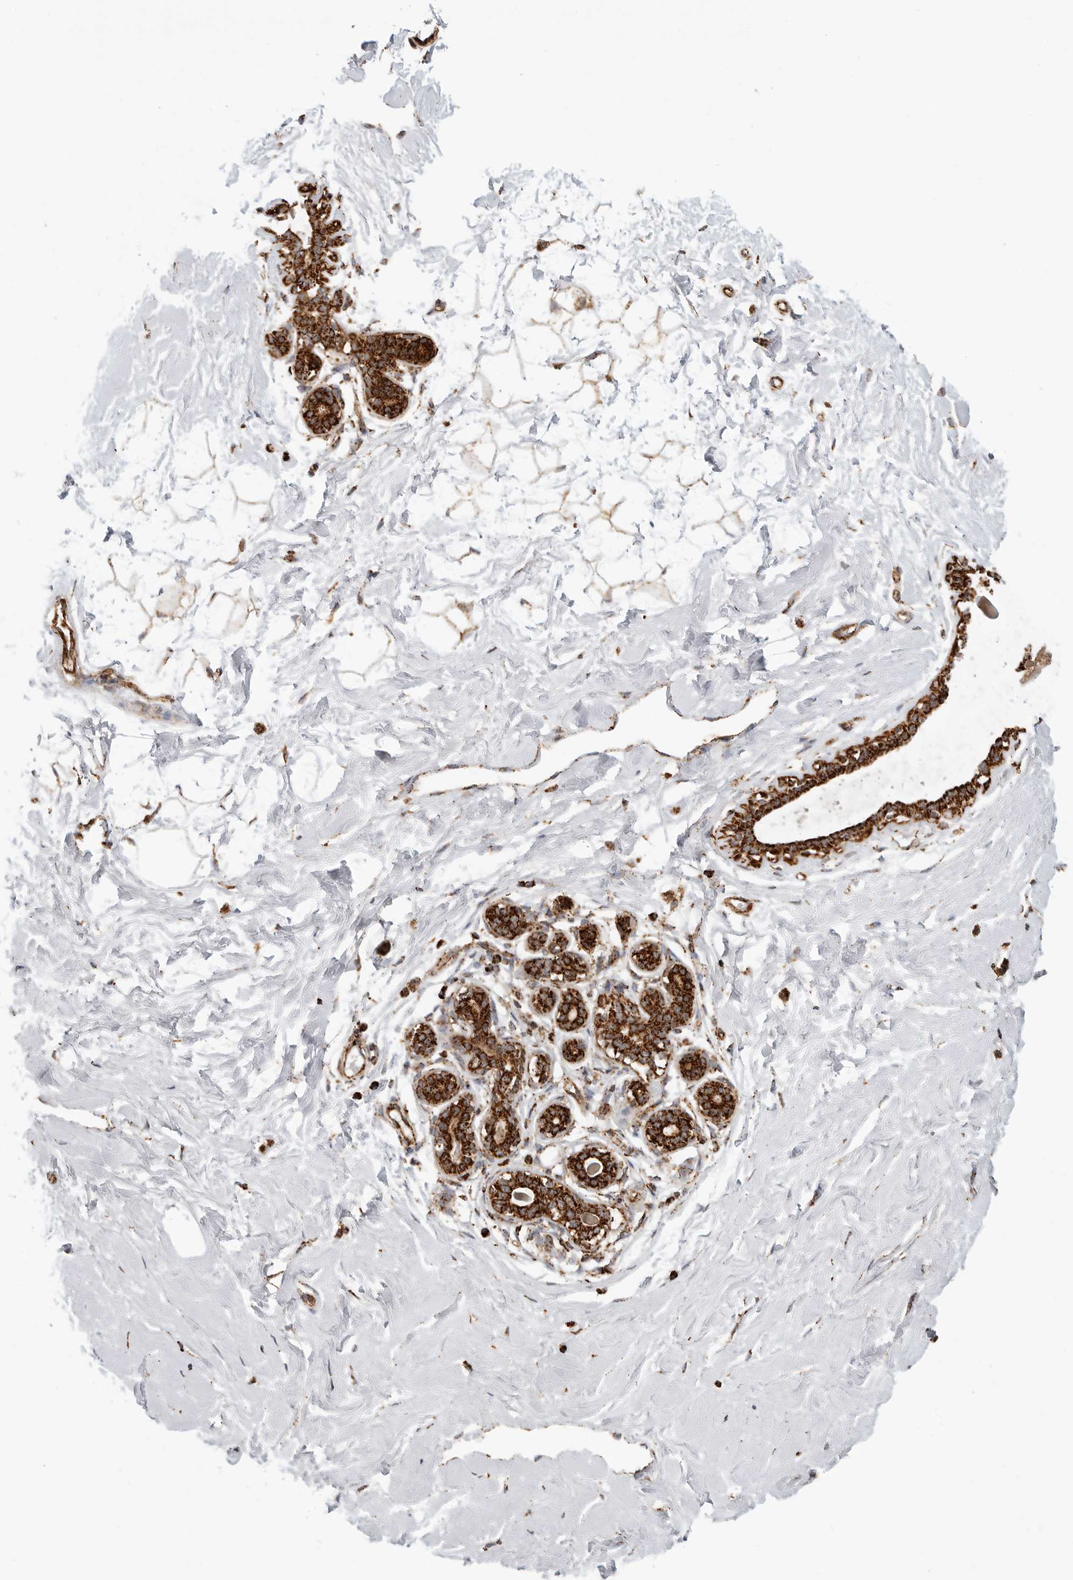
{"staining": {"intensity": "moderate", "quantity": ">75%", "location": "cytoplasmic/membranous"}, "tissue": "breast", "cell_type": "Adipocytes", "image_type": "normal", "snomed": [{"axis": "morphology", "description": "Normal tissue, NOS"}, {"axis": "morphology", "description": "Adenoma, NOS"}, {"axis": "topography", "description": "Breast"}], "caption": "Human breast stained with a brown dye displays moderate cytoplasmic/membranous positive positivity in approximately >75% of adipocytes.", "gene": "BMP2K", "patient": {"sex": "female", "age": 23}}